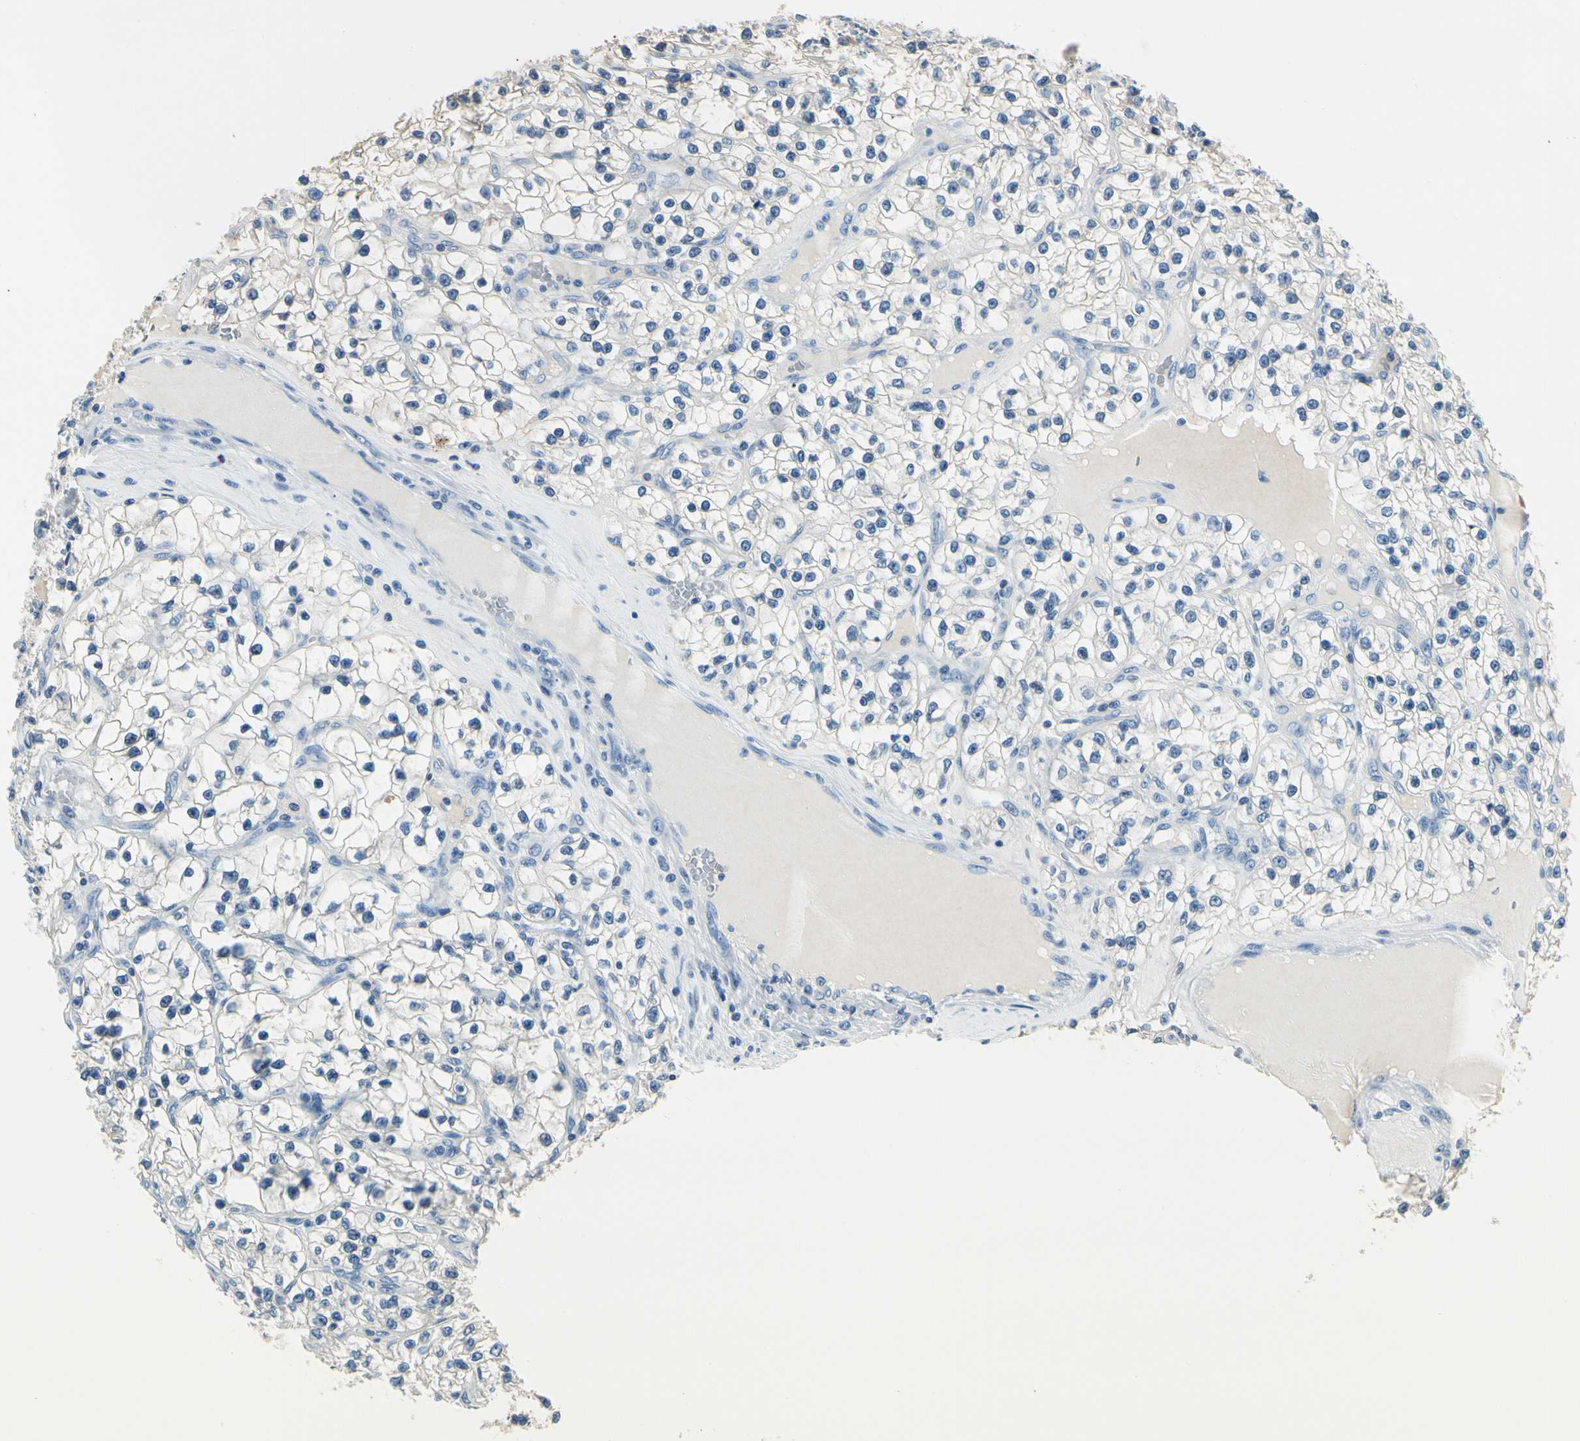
{"staining": {"intensity": "negative", "quantity": "none", "location": "none"}, "tissue": "renal cancer", "cell_type": "Tumor cells", "image_type": "cancer", "snomed": [{"axis": "morphology", "description": "Adenocarcinoma, NOS"}, {"axis": "topography", "description": "Kidney"}], "caption": "Immunohistochemistry histopathology image of neoplastic tissue: renal cancer (adenocarcinoma) stained with DAB reveals no significant protein expression in tumor cells.", "gene": "TGFBR3", "patient": {"sex": "female", "age": 57}}